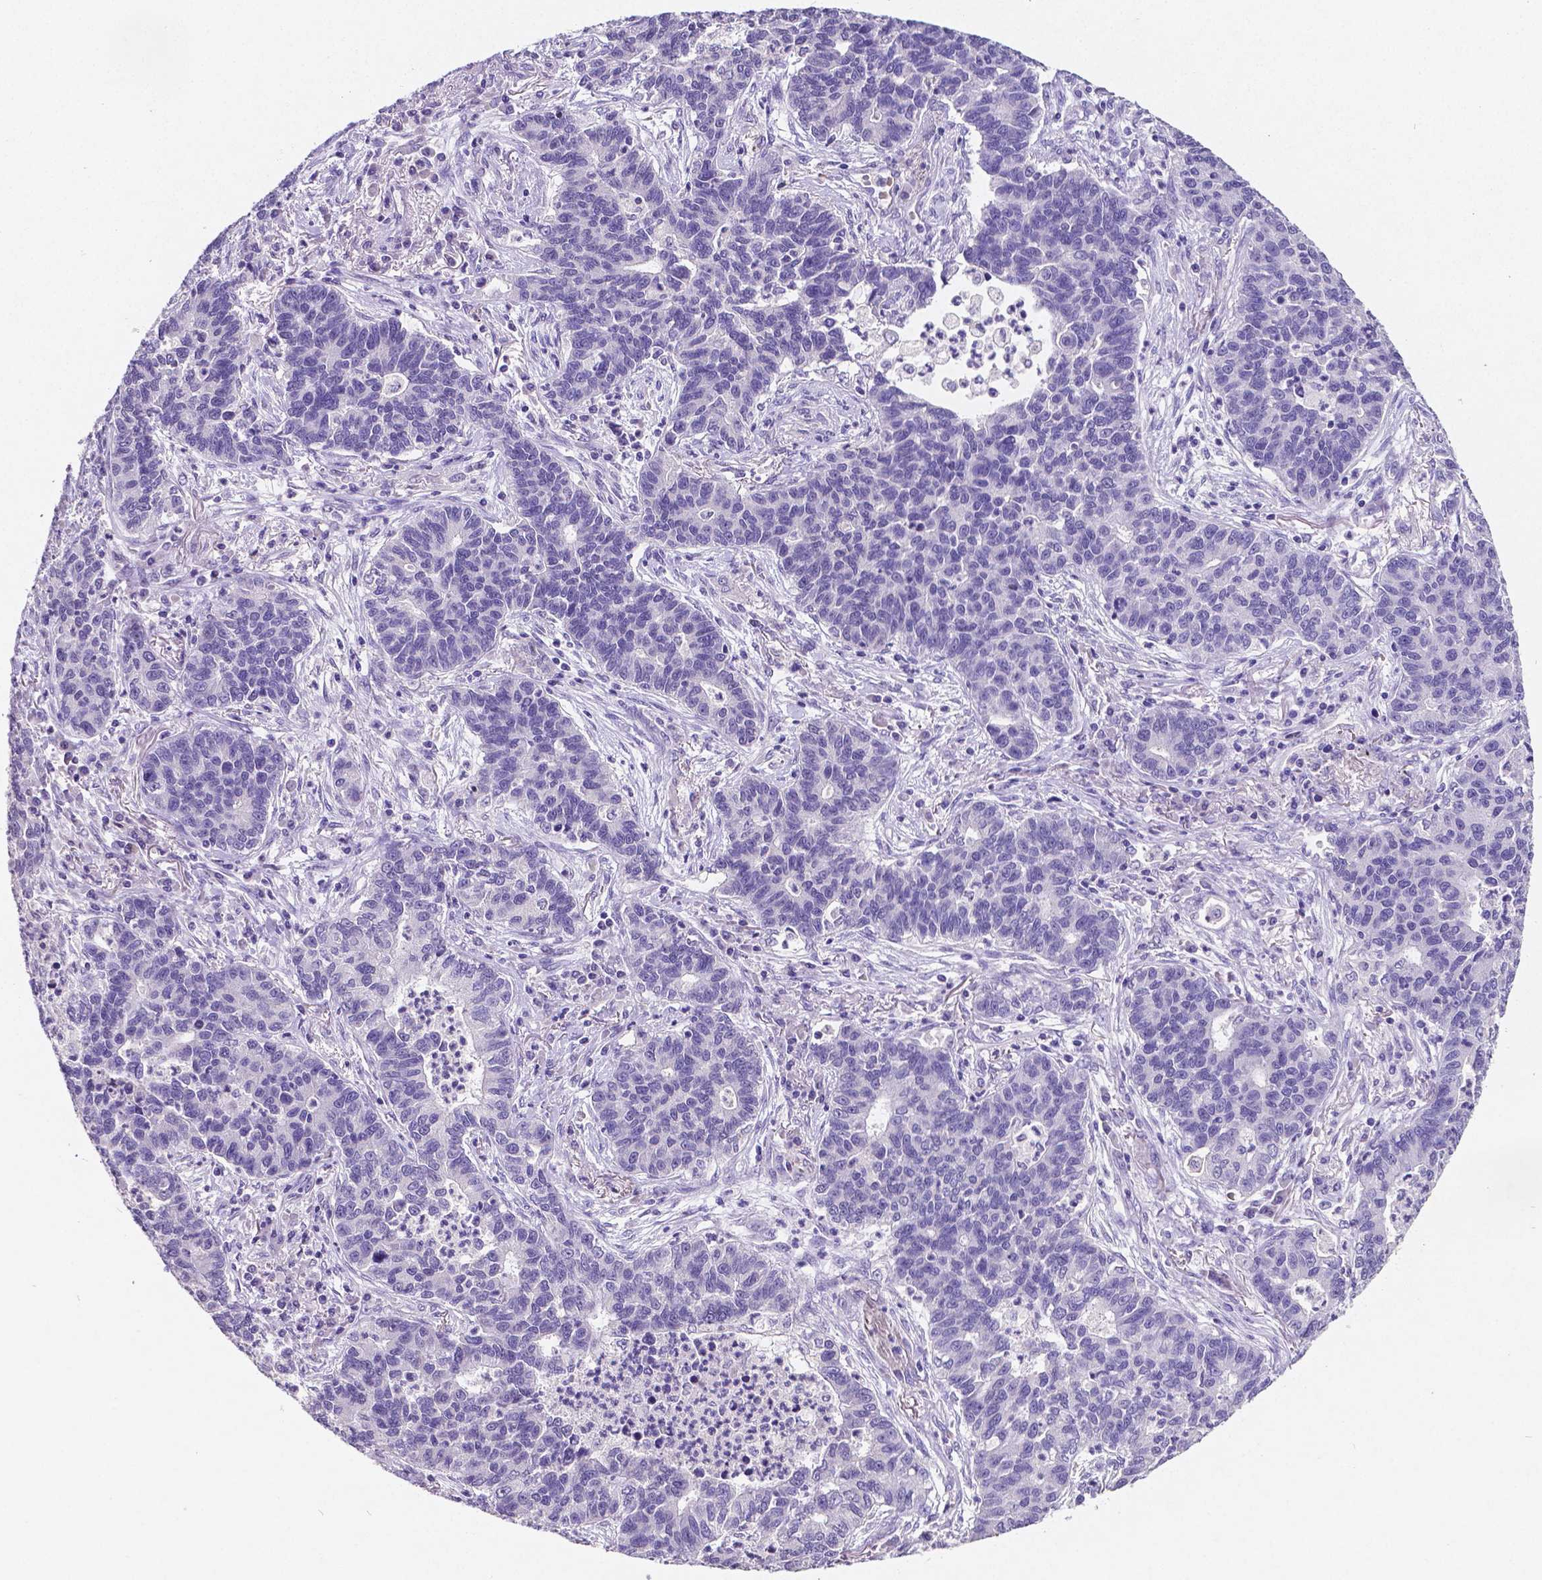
{"staining": {"intensity": "negative", "quantity": "none", "location": "none"}, "tissue": "lung cancer", "cell_type": "Tumor cells", "image_type": "cancer", "snomed": [{"axis": "morphology", "description": "Adenocarcinoma, NOS"}, {"axis": "topography", "description": "Lung"}], "caption": "This is an immunohistochemistry (IHC) histopathology image of human lung adenocarcinoma. There is no staining in tumor cells.", "gene": "SATB2", "patient": {"sex": "female", "age": 57}}